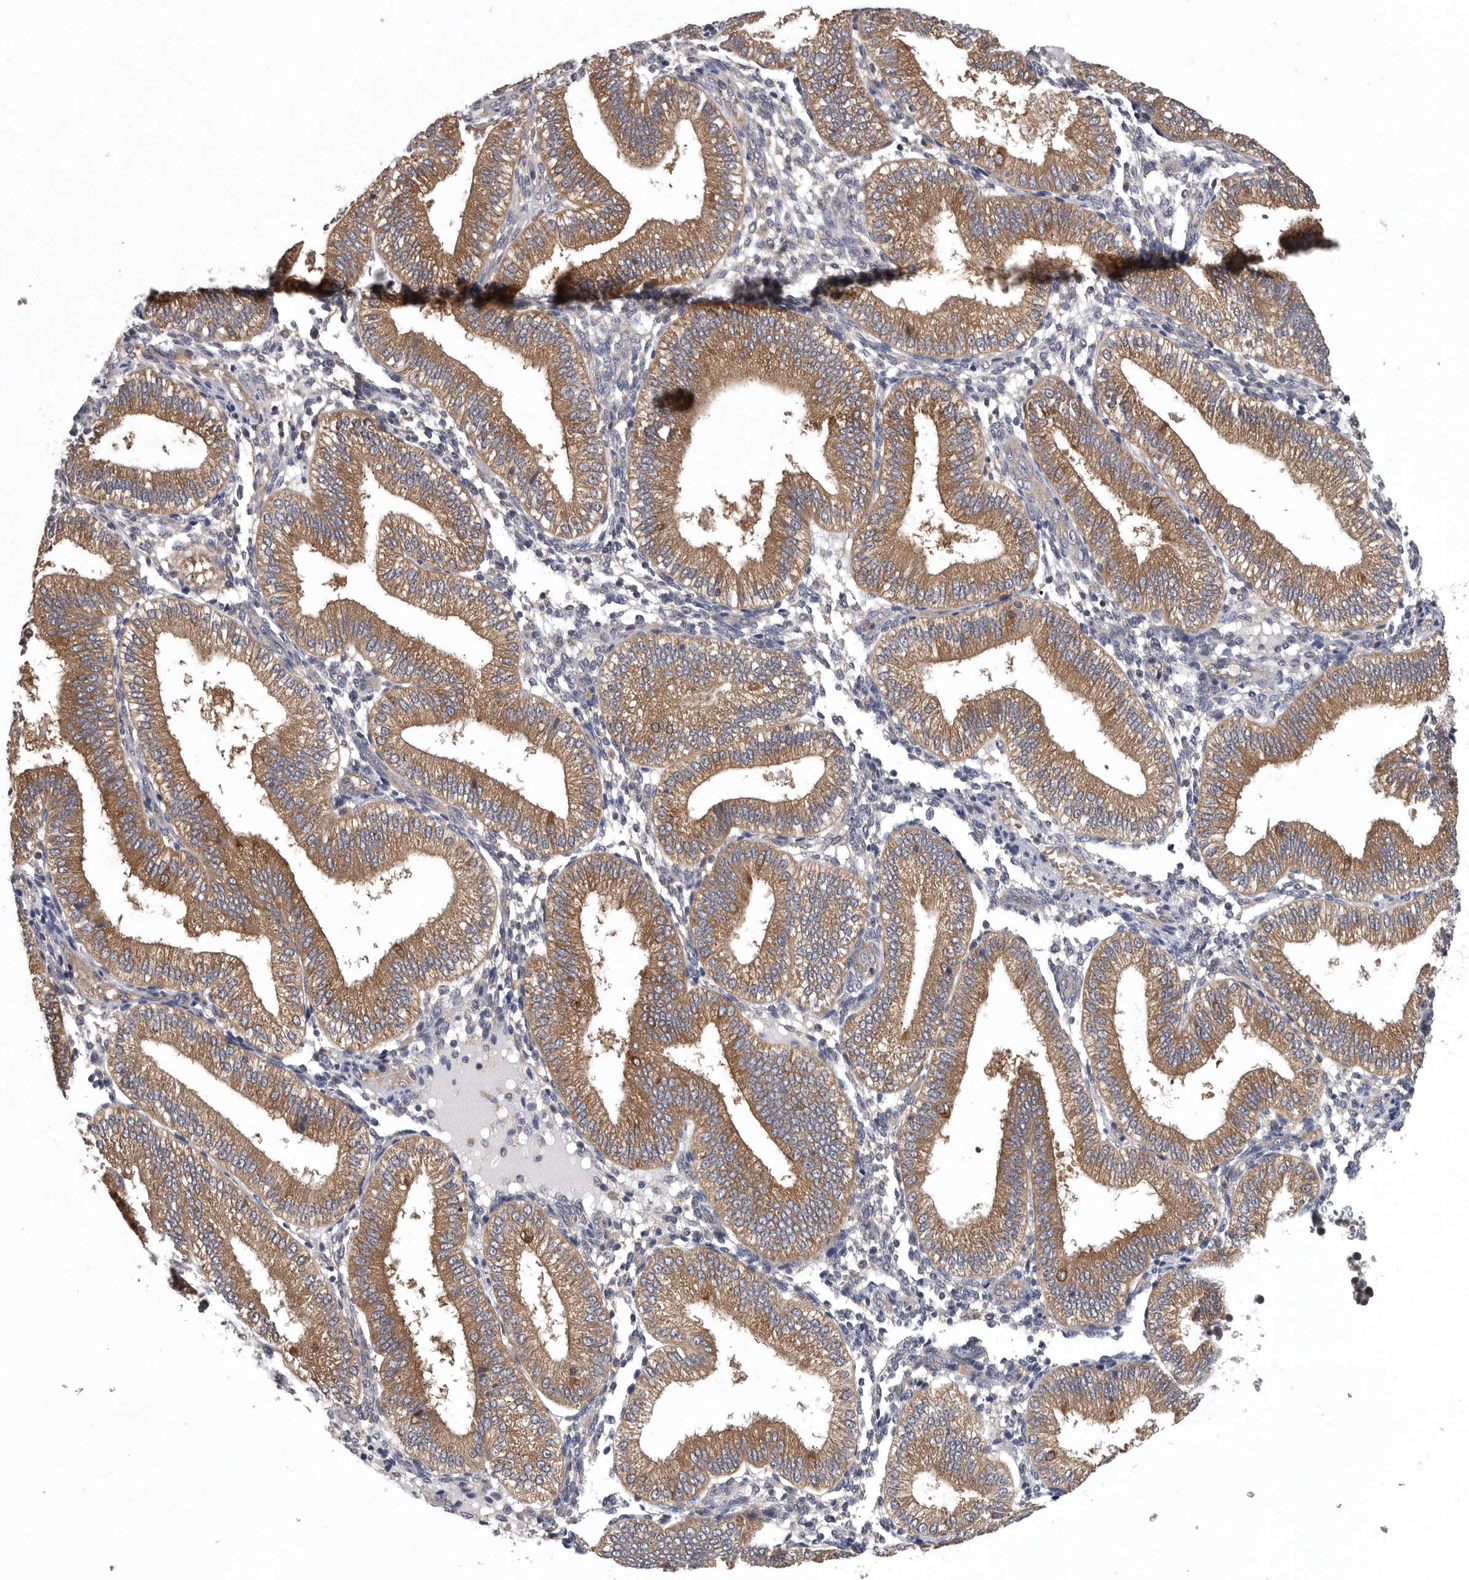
{"staining": {"intensity": "negative", "quantity": "none", "location": "none"}, "tissue": "endometrium", "cell_type": "Cells in endometrial stroma", "image_type": "normal", "snomed": [{"axis": "morphology", "description": "Normal tissue, NOS"}, {"axis": "topography", "description": "Endometrium"}], "caption": "This photomicrograph is of benign endometrium stained with IHC to label a protein in brown with the nuclei are counter-stained blue. There is no staining in cells in endometrial stroma.", "gene": "OXR1", "patient": {"sex": "female", "age": 39}}